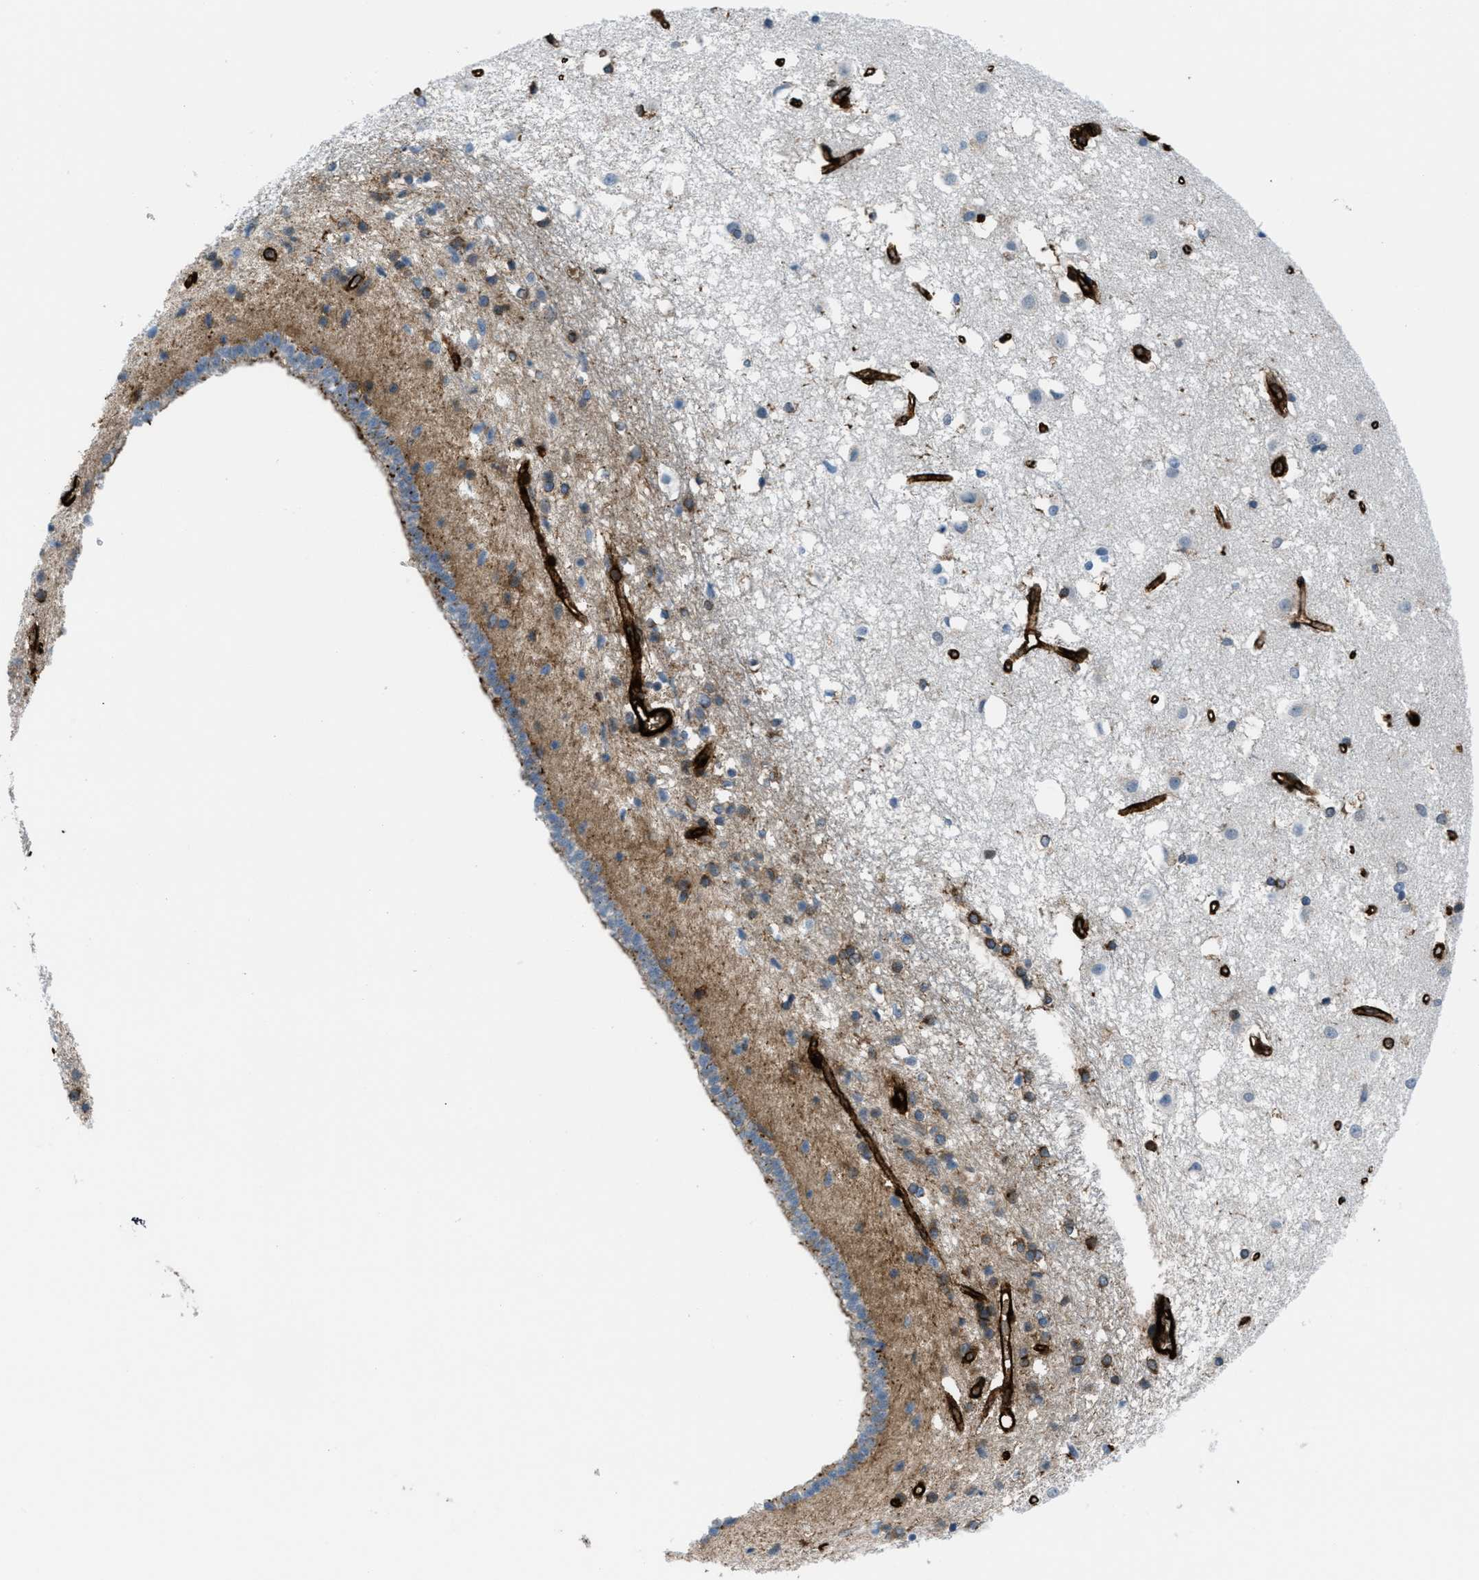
{"staining": {"intensity": "moderate", "quantity": "<25%", "location": "cytoplasmic/membranous"}, "tissue": "caudate", "cell_type": "Glial cells", "image_type": "normal", "snomed": [{"axis": "morphology", "description": "Normal tissue, NOS"}, {"axis": "topography", "description": "Lateral ventricle wall"}], "caption": "Caudate stained with DAB (3,3'-diaminobenzidine) IHC reveals low levels of moderate cytoplasmic/membranous positivity in about <25% of glial cells.", "gene": "CALD1", "patient": {"sex": "male", "age": 45}}